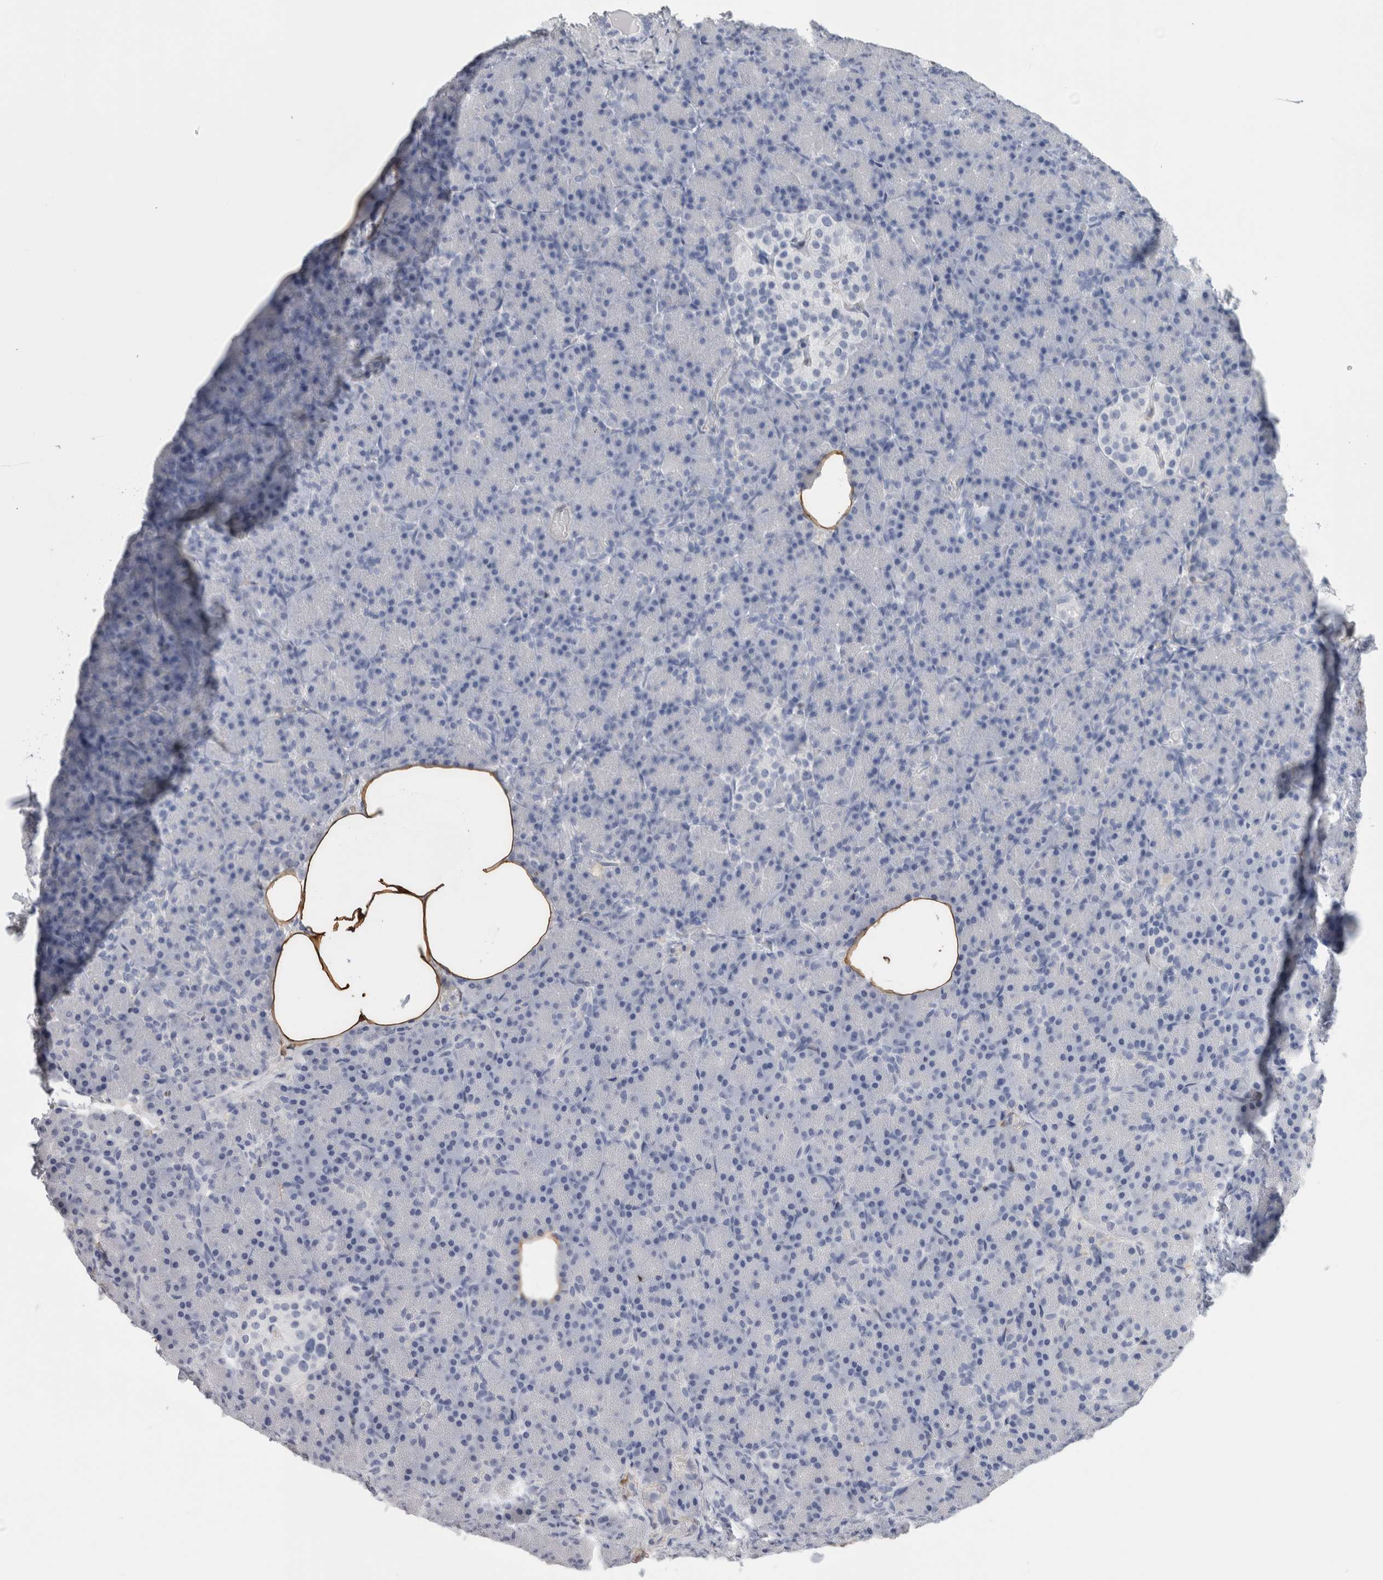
{"staining": {"intensity": "negative", "quantity": "none", "location": "none"}, "tissue": "pancreas", "cell_type": "Exocrine glandular cells", "image_type": "normal", "snomed": [{"axis": "morphology", "description": "Normal tissue, NOS"}, {"axis": "topography", "description": "Pancreas"}], "caption": "Exocrine glandular cells are negative for protein expression in unremarkable human pancreas. The staining is performed using DAB (3,3'-diaminobenzidine) brown chromogen with nuclei counter-stained in using hematoxylin.", "gene": "FABP4", "patient": {"sex": "female", "age": 43}}